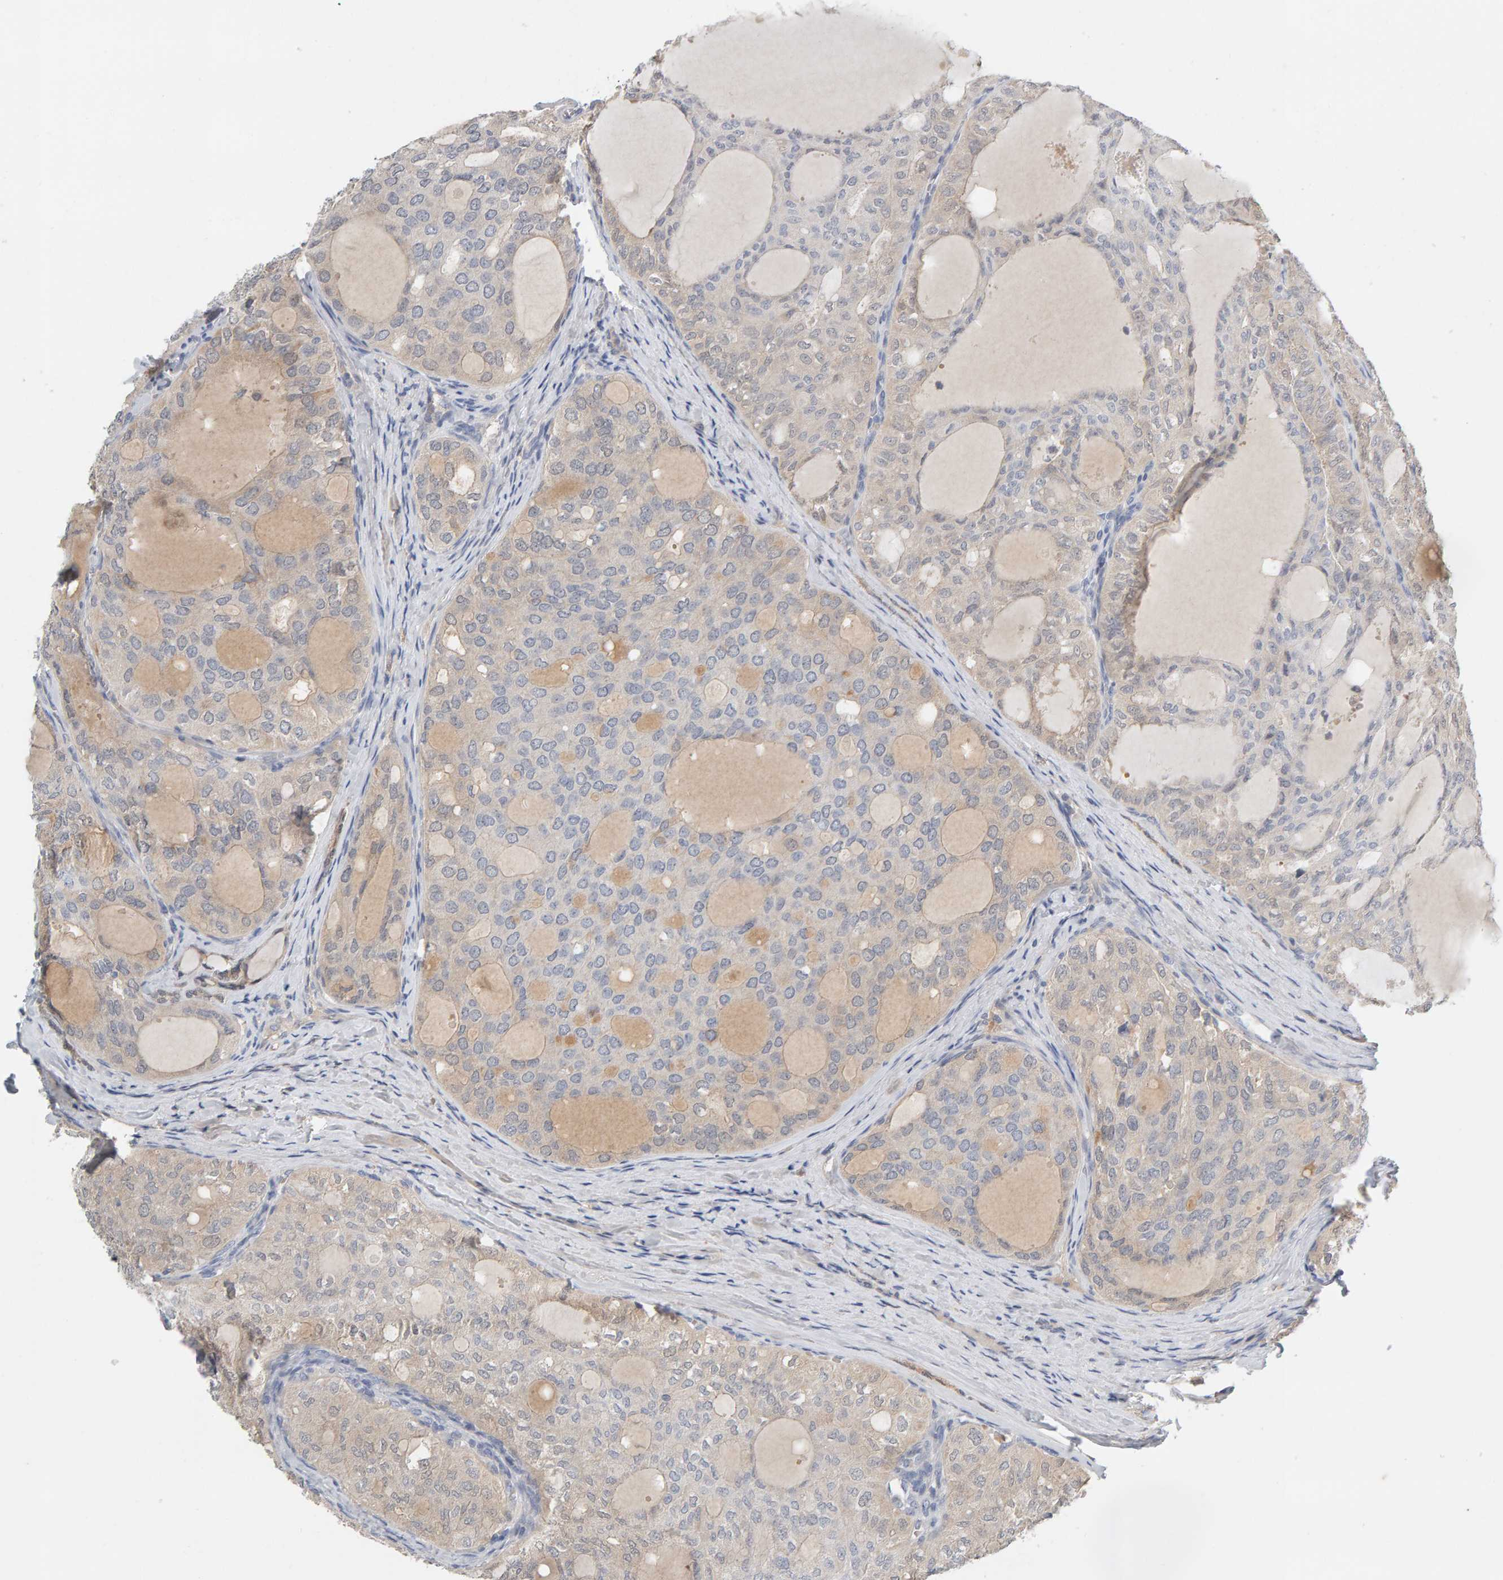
{"staining": {"intensity": "negative", "quantity": "none", "location": "none"}, "tissue": "thyroid cancer", "cell_type": "Tumor cells", "image_type": "cancer", "snomed": [{"axis": "morphology", "description": "Follicular adenoma carcinoma, NOS"}, {"axis": "topography", "description": "Thyroid gland"}], "caption": "Tumor cells are negative for protein expression in human thyroid follicular adenoma carcinoma.", "gene": "GFUS", "patient": {"sex": "male", "age": 75}}